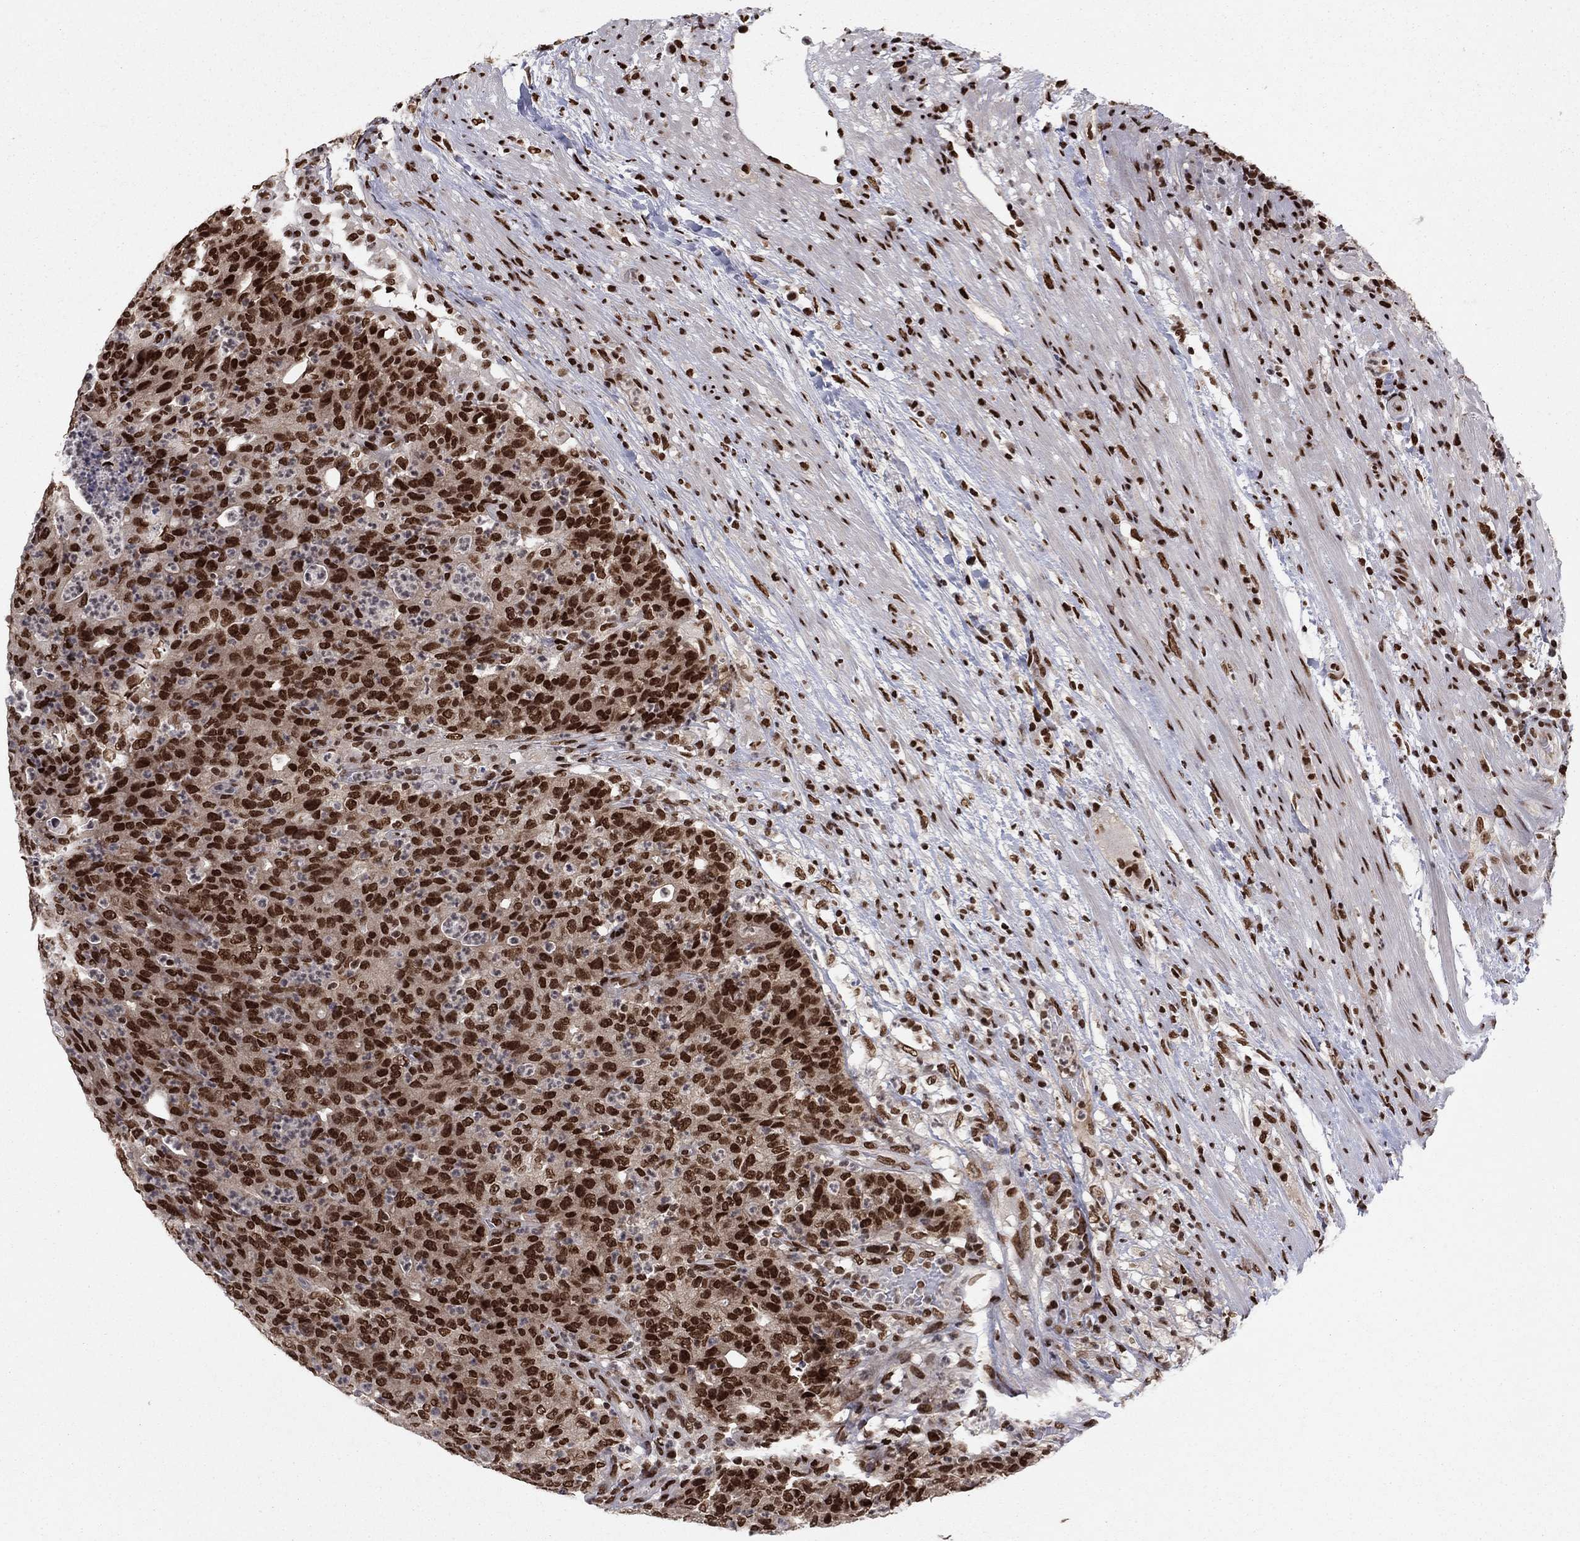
{"staining": {"intensity": "strong", "quantity": ">75%", "location": "nuclear"}, "tissue": "colorectal cancer", "cell_type": "Tumor cells", "image_type": "cancer", "snomed": [{"axis": "morphology", "description": "Adenocarcinoma, NOS"}, {"axis": "topography", "description": "Colon"}], "caption": "A high amount of strong nuclear expression is appreciated in about >75% of tumor cells in colorectal adenocarcinoma tissue. The staining is performed using DAB (3,3'-diaminobenzidine) brown chromogen to label protein expression. The nuclei are counter-stained blue using hematoxylin.", "gene": "USP54", "patient": {"sex": "male", "age": 70}}